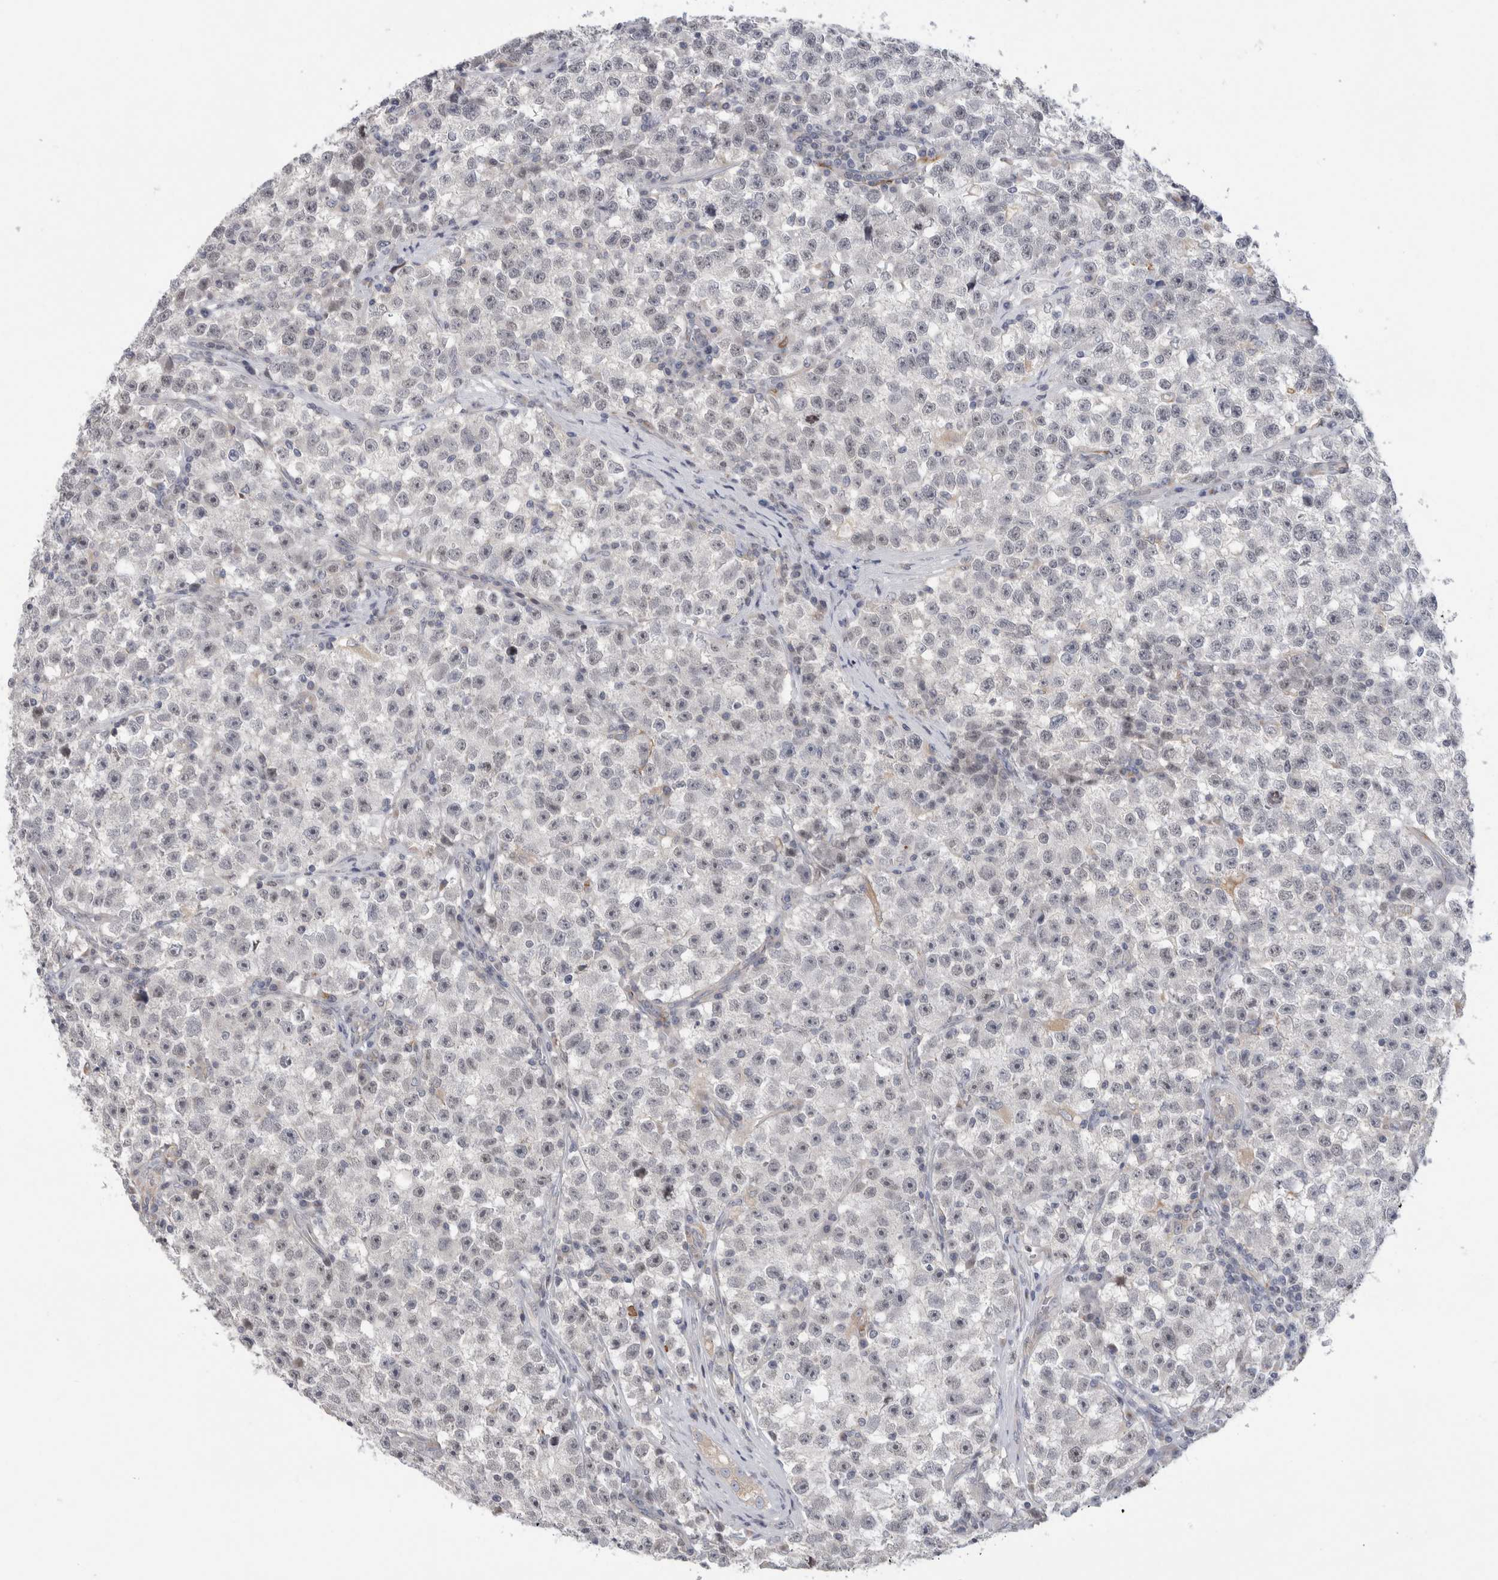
{"staining": {"intensity": "negative", "quantity": "none", "location": "none"}, "tissue": "testis cancer", "cell_type": "Tumor cells", "image_type": "cancer", "snomed": [{"axis": "morphology", "description": "Seminoma, NOS"}, {"axis": "topography", "description": "Testis"}], "caption": "High power microscopy micrograph of an immunohistochemistry (IHC) image of testis seminoma, revealing no significant positivity in tumor cells.", "gene": "SYTL5", "patient": {"sex": "male", "age": 22}}